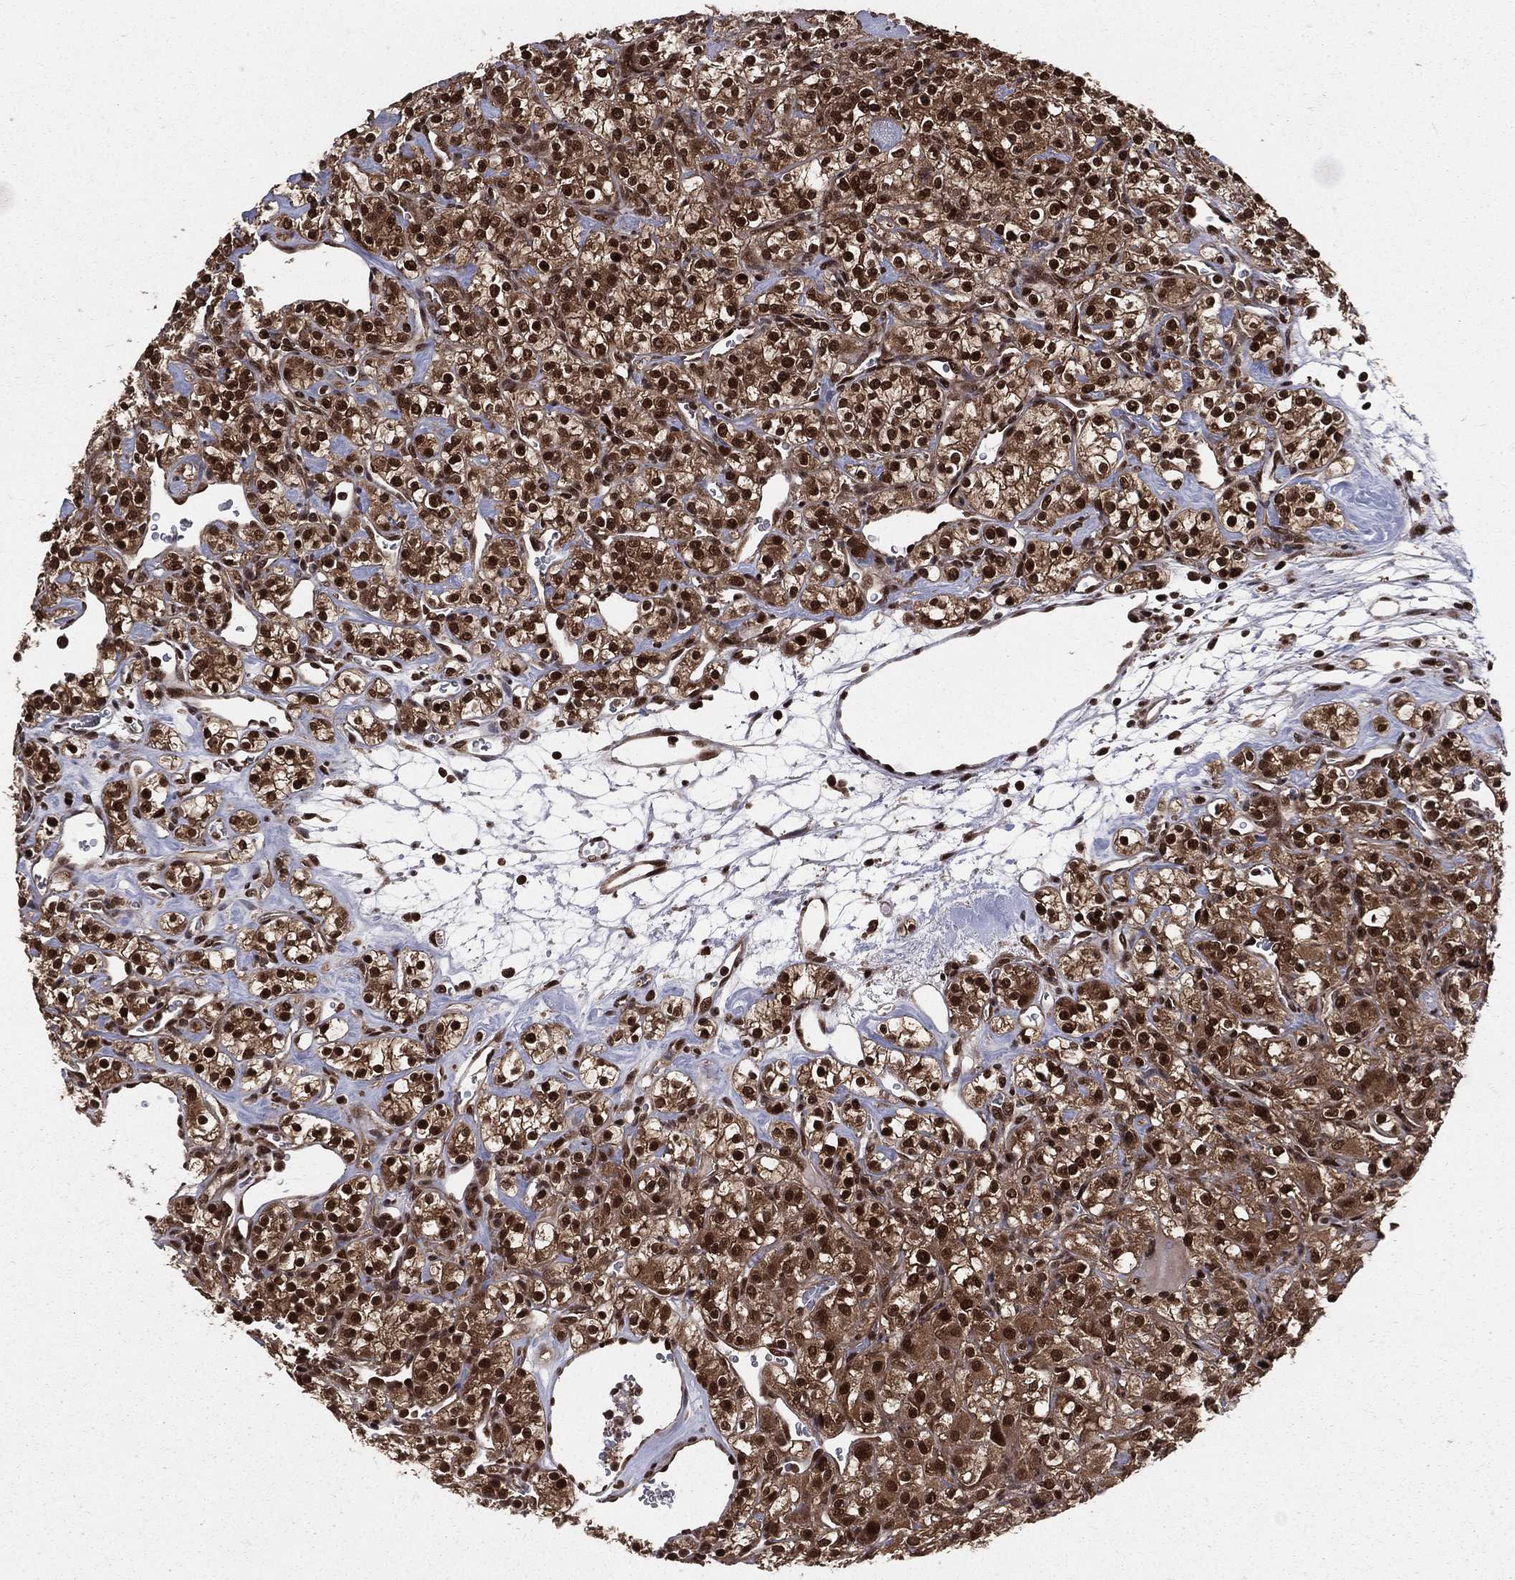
{"staining": {"intensity": "strong", "quantity": ">75%", "location": "cytoplasmic/membranous,nuclear"}, "tissue": "renal cancer", "cell_type": "Tumor cells", "image_type": "cancer", "snomed": [{"axis": "morphology", "description": "Adenocarcinoma, NOS"}, {"axis": "topography", "description": "Kidney"}], "caption": "Approximately >75% of tumor cells in renal adenocarcinoma display strong cytoplasmic/membranous and nuclear protein positivity as visualized by brown immunohistochemical staining.", "gene": "COPS4", "patient": {"sex": "male", "age": 77}}